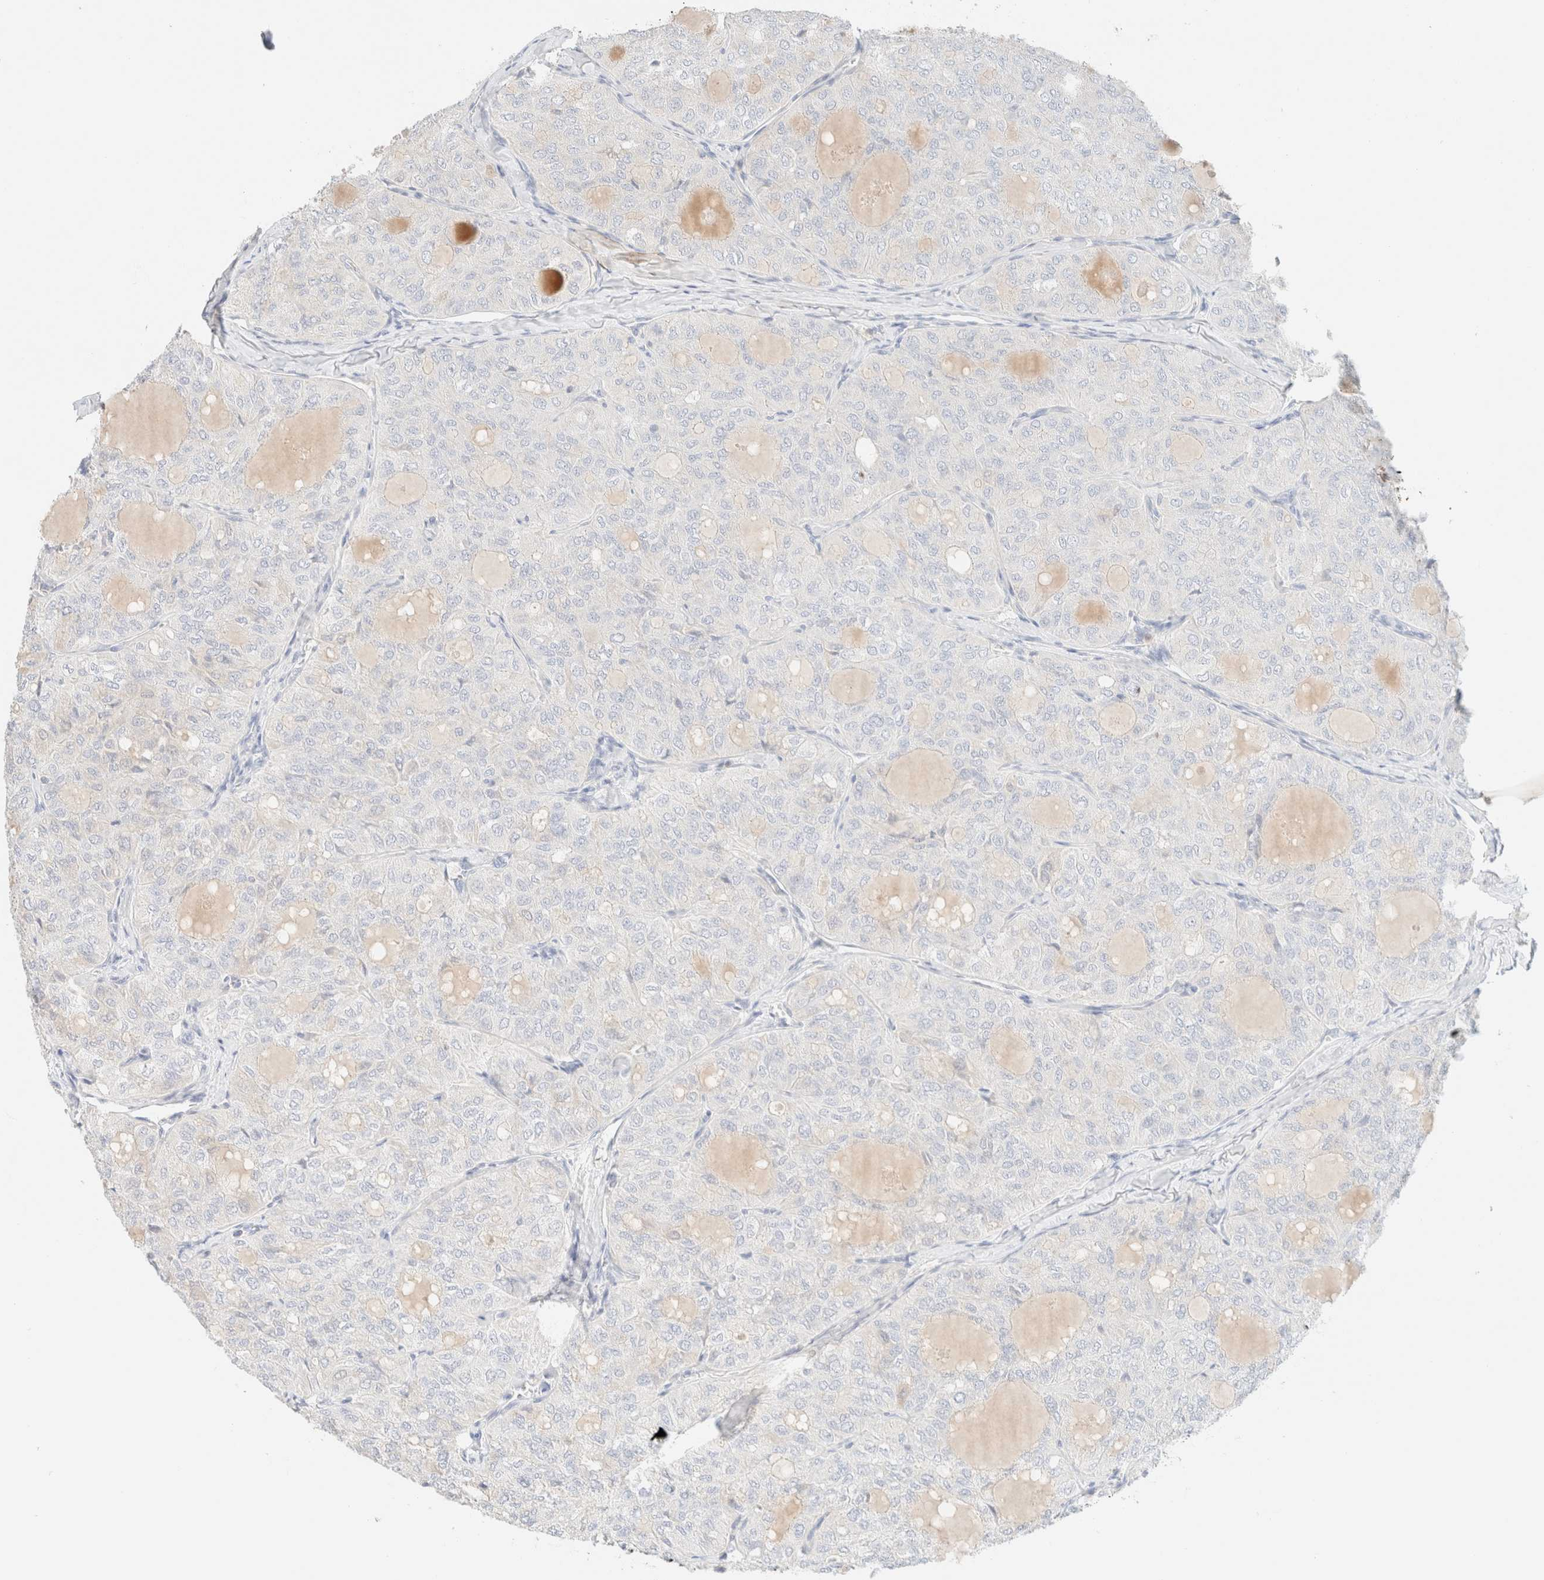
{"staining": {"intensity": "negative", "quantity": "none", "location": "none"}, "tissue": "thyroid cancer", "cell_type": "Tumor cells", "image_type": "cancer", "snomed": [{"axis": "morphology", "description": "Follicular adenoma carcinoma, NOS"}, {"axis": "topography", "description": "Thyroid gland"}], "caption": "Tumor cells are negative for protein expression in human thyroid follicular adenoma carcinoma.", "gene": "SARM1", "patient": {"sex": "male", "age": 75}}